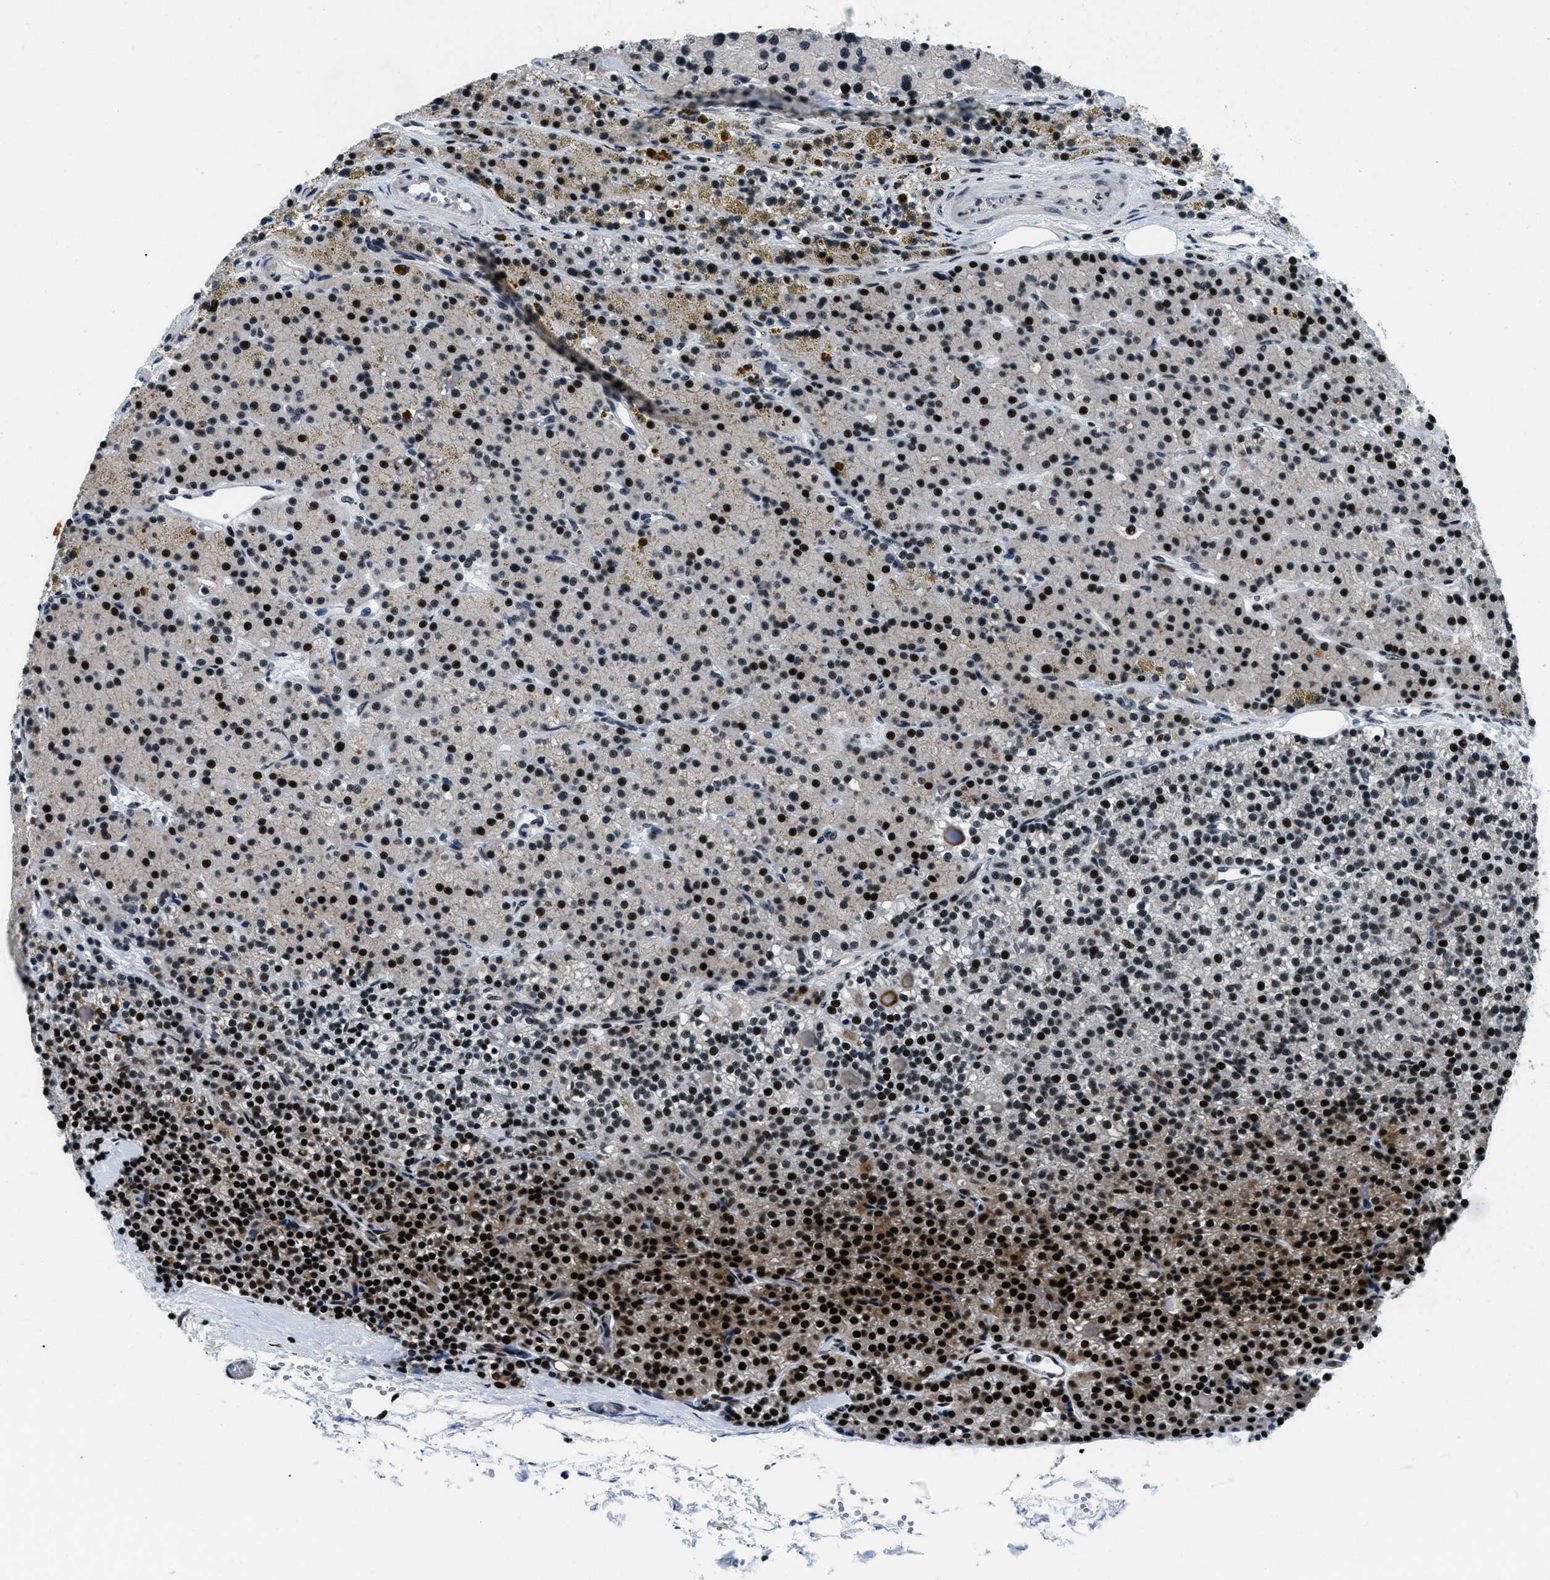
{"staining": {"intensity": "strong", "quantity": ">75%", "location": "nuclear"}, "tissue": "parathyroid gland", "cell_type": "Glandular cells", "image_type": "normal", "snomed": [{"axis": "morphology", "description": "Normal tissue, NOS"}, {"axis": "morphology", "description": "Adenoma, NOS"}, {"axis": "topography", "description": "Parathyroid gland"}], "caption": "An image of human parathyroid gland stained for a protein displays strong nuclear brown staining in glandular cells. Using DAB (3,3'-diaminobenzidine) (brown) and hematoxylin (blue) stains, captured at high magnification using brightfield microscopy.", "gene": "SMARCB1", "patient": {"sex": "male", "age": 75}}